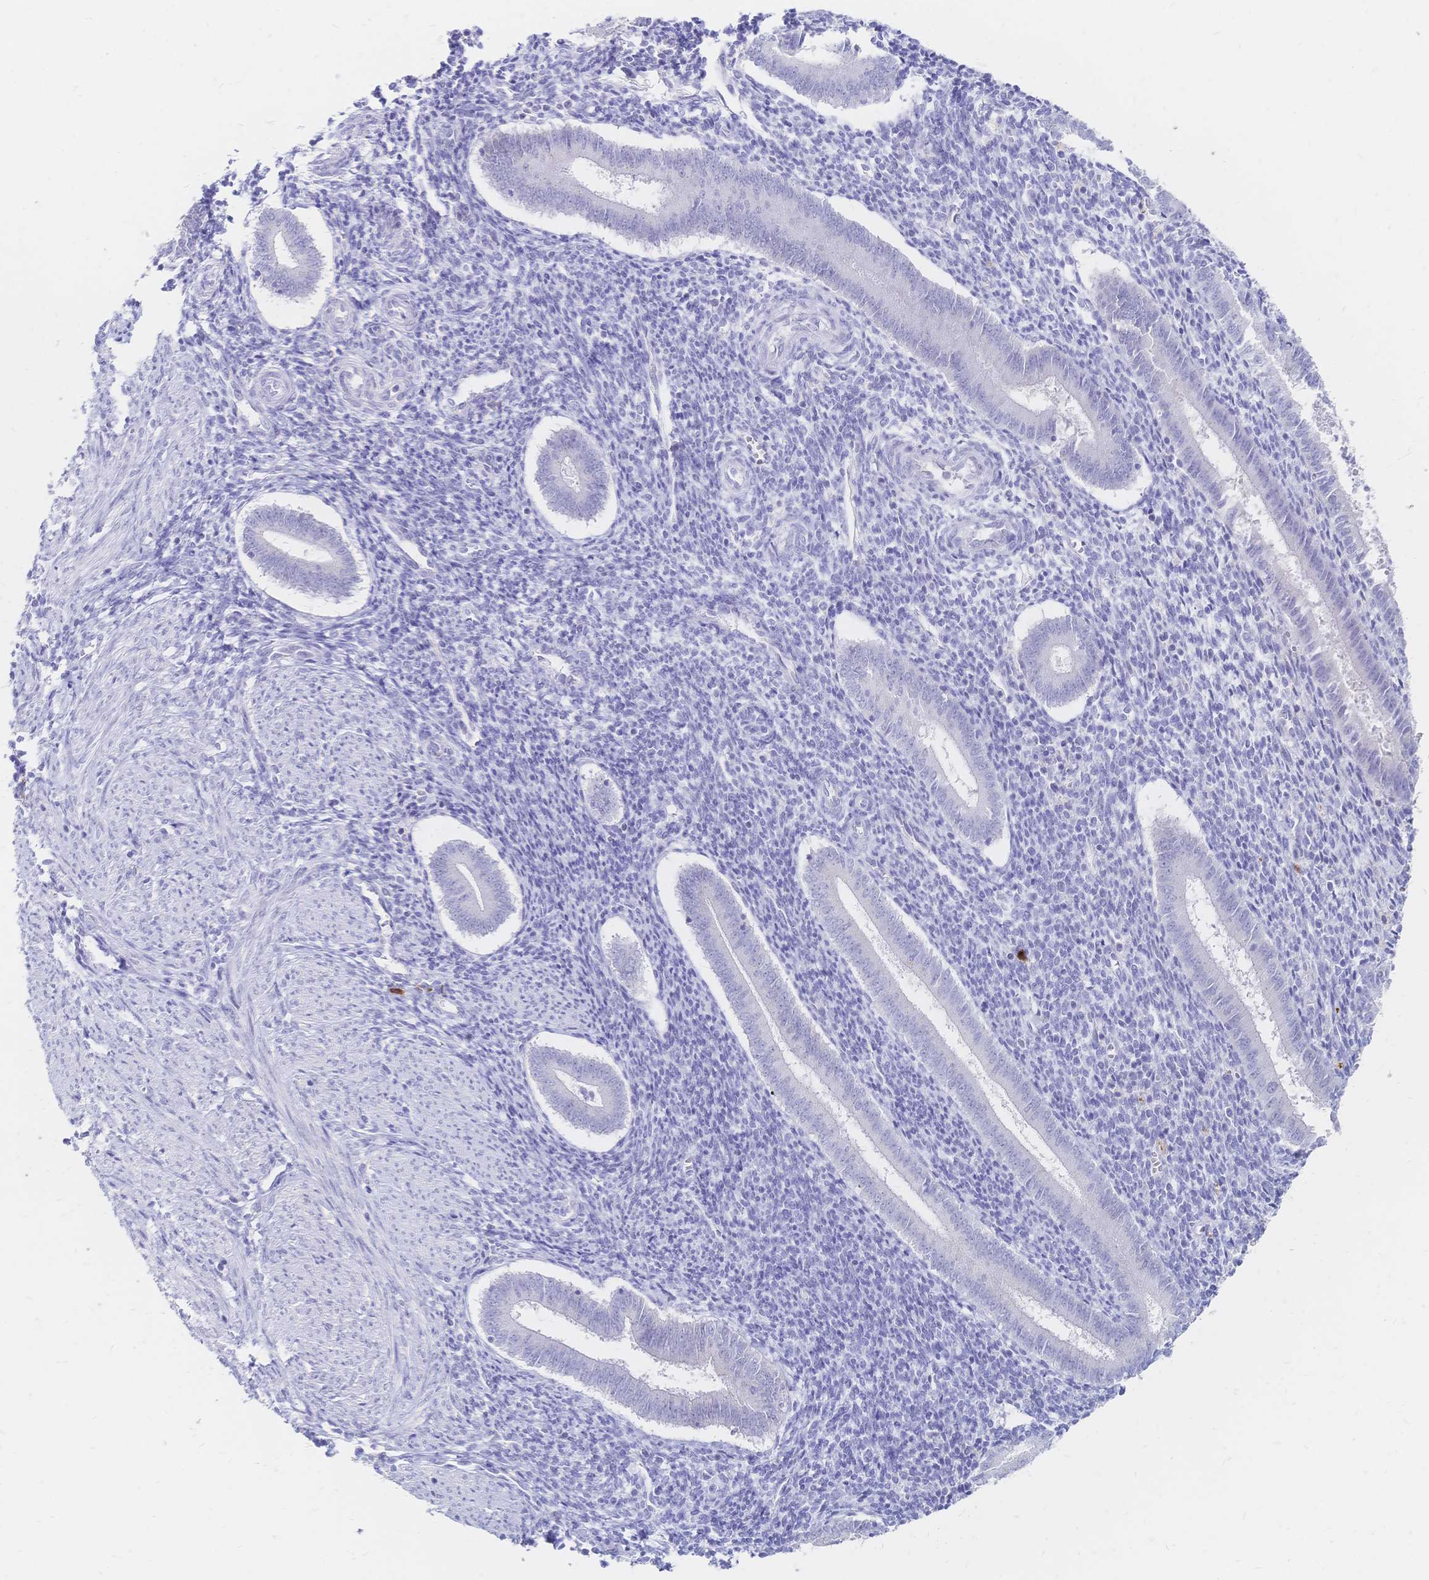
{"staining": {"intensity": "negative", "quantity": "none", "location": "none"}, "tissue": "endometrium", "cell_type": "Cells in endometrial stroma", "image_type": "normal", "snomed": [{"axis": "morphology", "description": "Normal tissue, NOS"}, {"axis": "topography", "description": "Endometrium"}], "caption": "Immunohistochemistry (IHC) of normal human endometrium demonstrates no positivity in cells in endometrial stroma.", "gene": "PSORS1C2", "patient": {"sex": "female", "age": 25}}